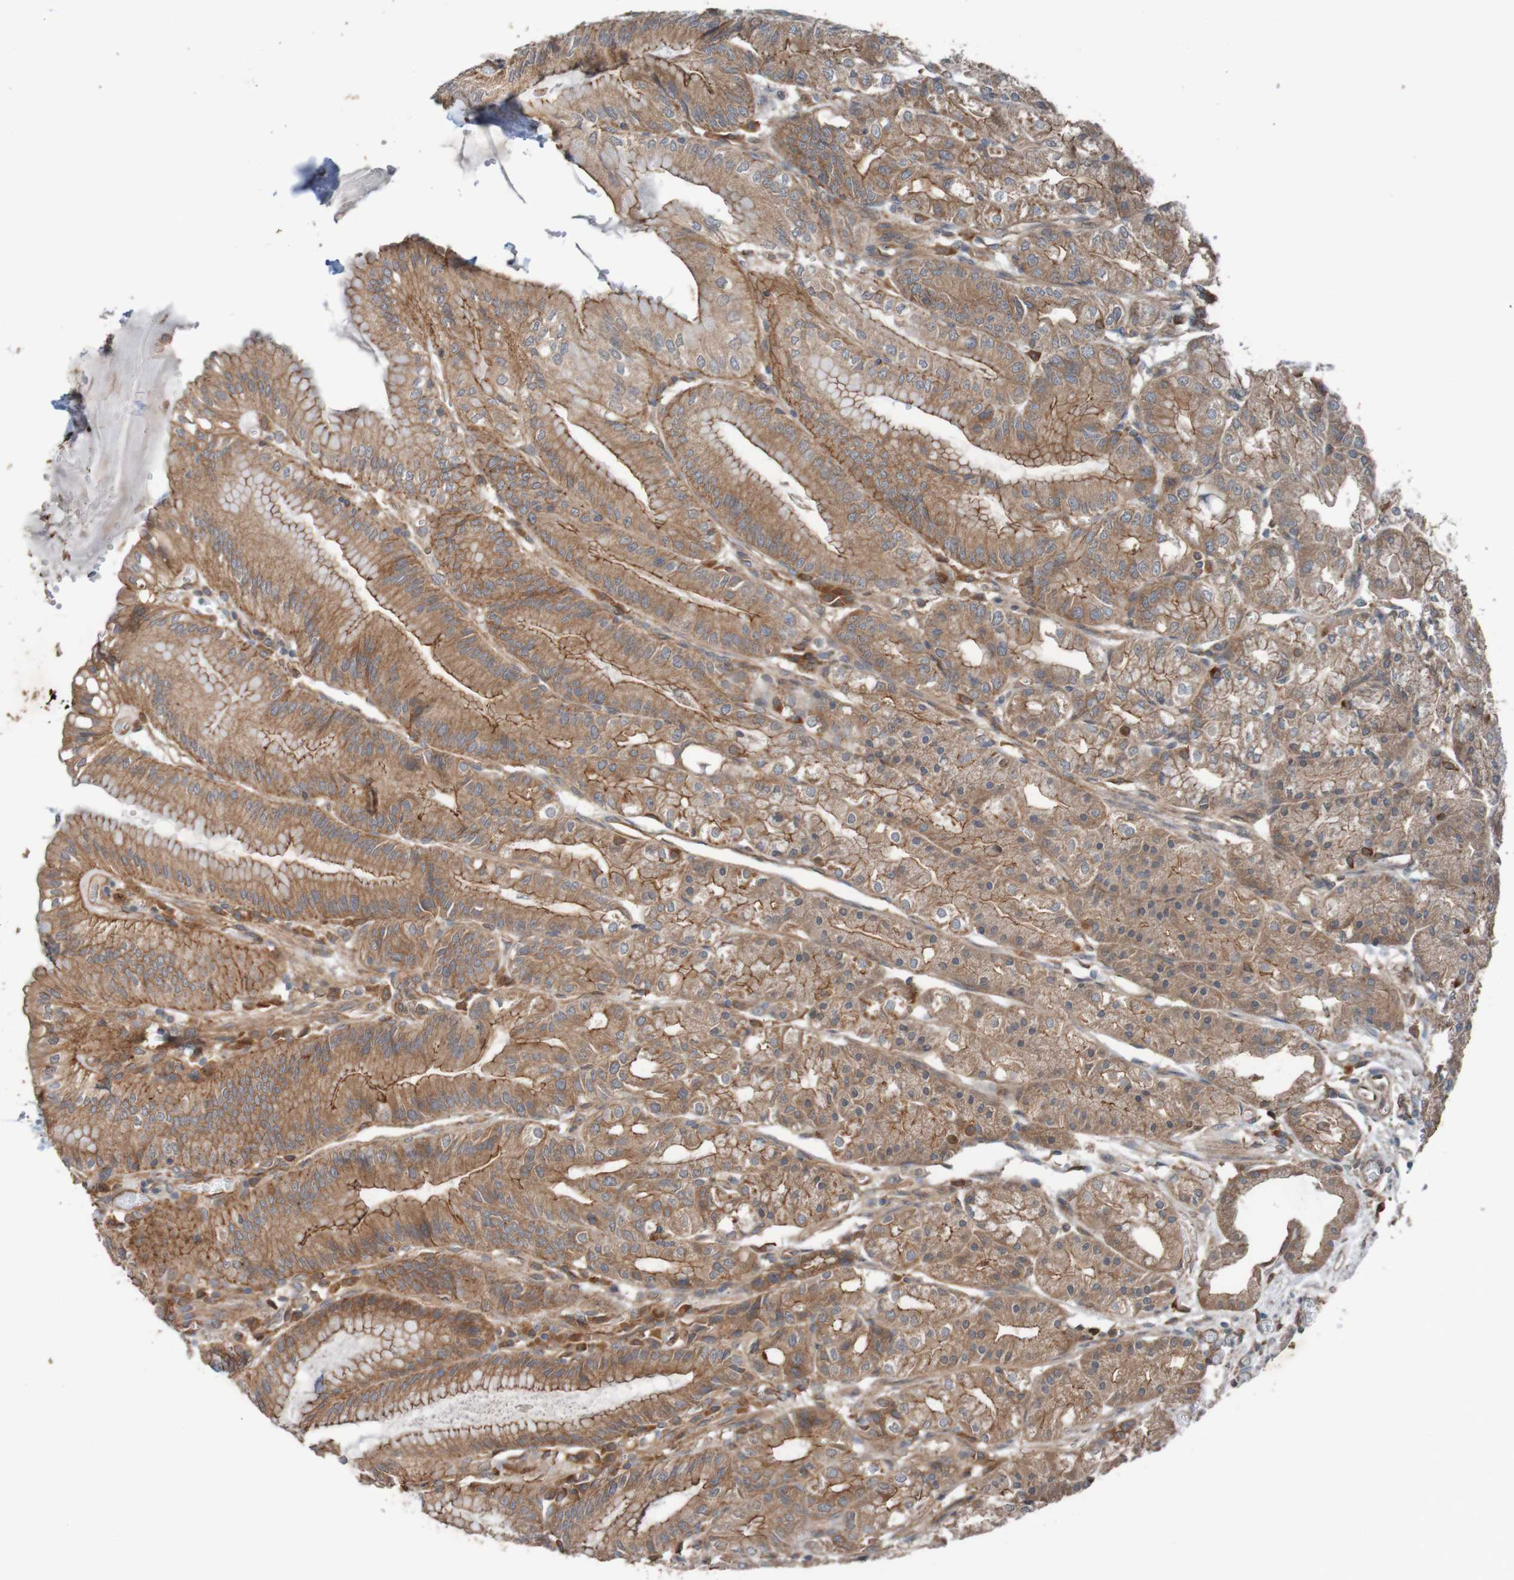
{"staining": {"intensity": "moderate", "quantity": ">75%", "location": "cytoplasmic/membranous"}, "tissue": "stomach", "cell_type": "Glandular cells", "image_type": "normal", "snomed": [{"axis": "morphology", "description": "Normal tissue, NOS"}, {"axis": "topography", "description": "Stomach, lower"}], "caption": "Stomach stained with DAB (3,3'-diaminobenzidine) immunohistochemistry shows medium levels of moderate cytoplasmic/membranous staining in about >75% of glandular cells.", "gene": "ARHGEF11", "patient": {"sex": "male", "age": 71}}